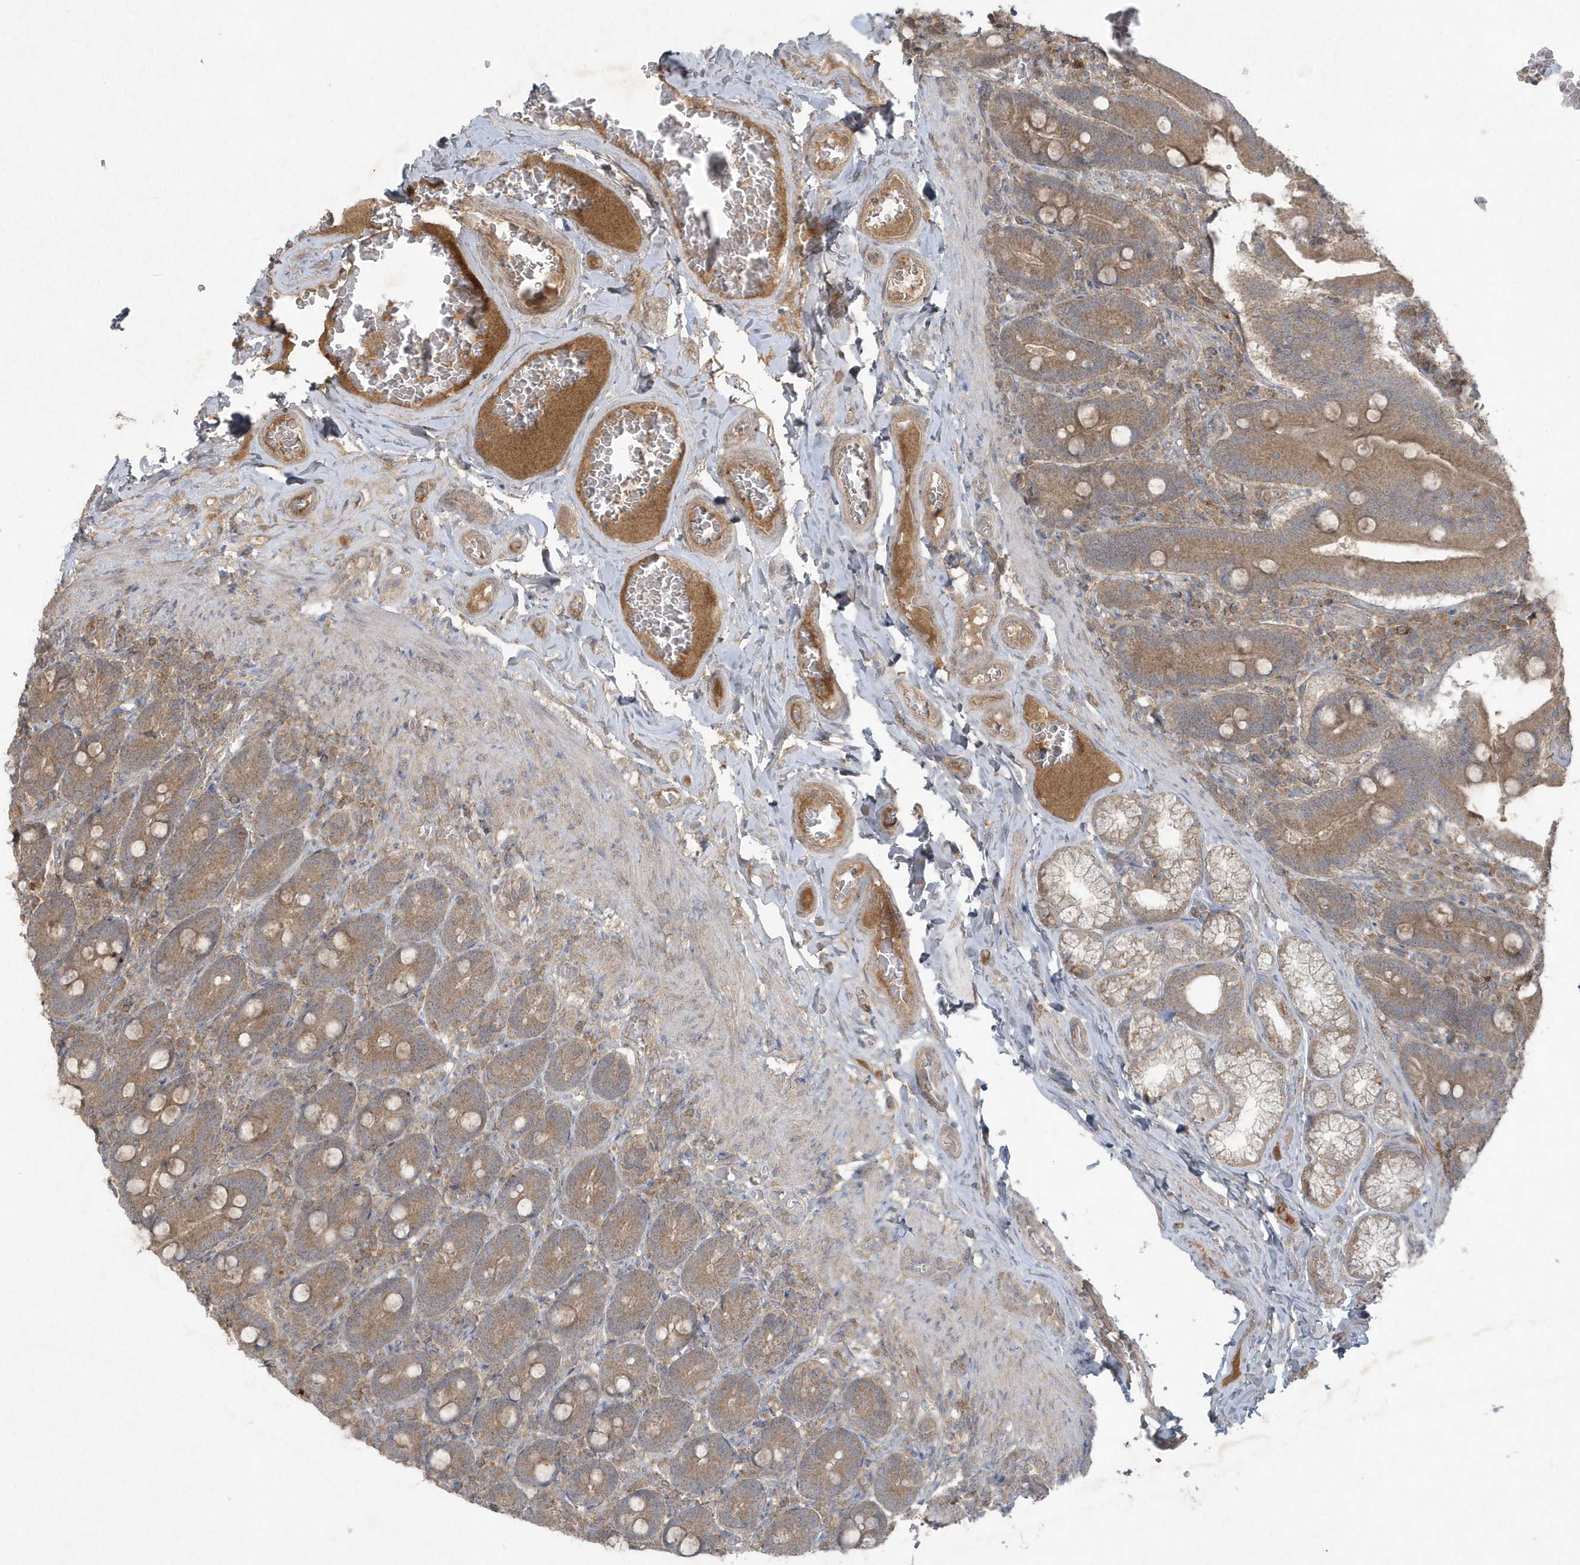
{"staining": {"intensity": "moderate", "quantity": ">75%", "location": "cytoplasmic/membranous"}, "tissue": "duodenum", "cell_type": "Glandular cells", "image_type": "normal", "snomed": [{"axis": "morphology", "description": "Normal tissue, NOS"}, {"axis": "topography", "description": "Duodenum"}], "caption": "Moderate cytoplasmic/membranous staining is seen in about >75% of glandular cells in benign duodenum.", "gene": "C1RL", "patient": {"sex": "female", "age": 62}}